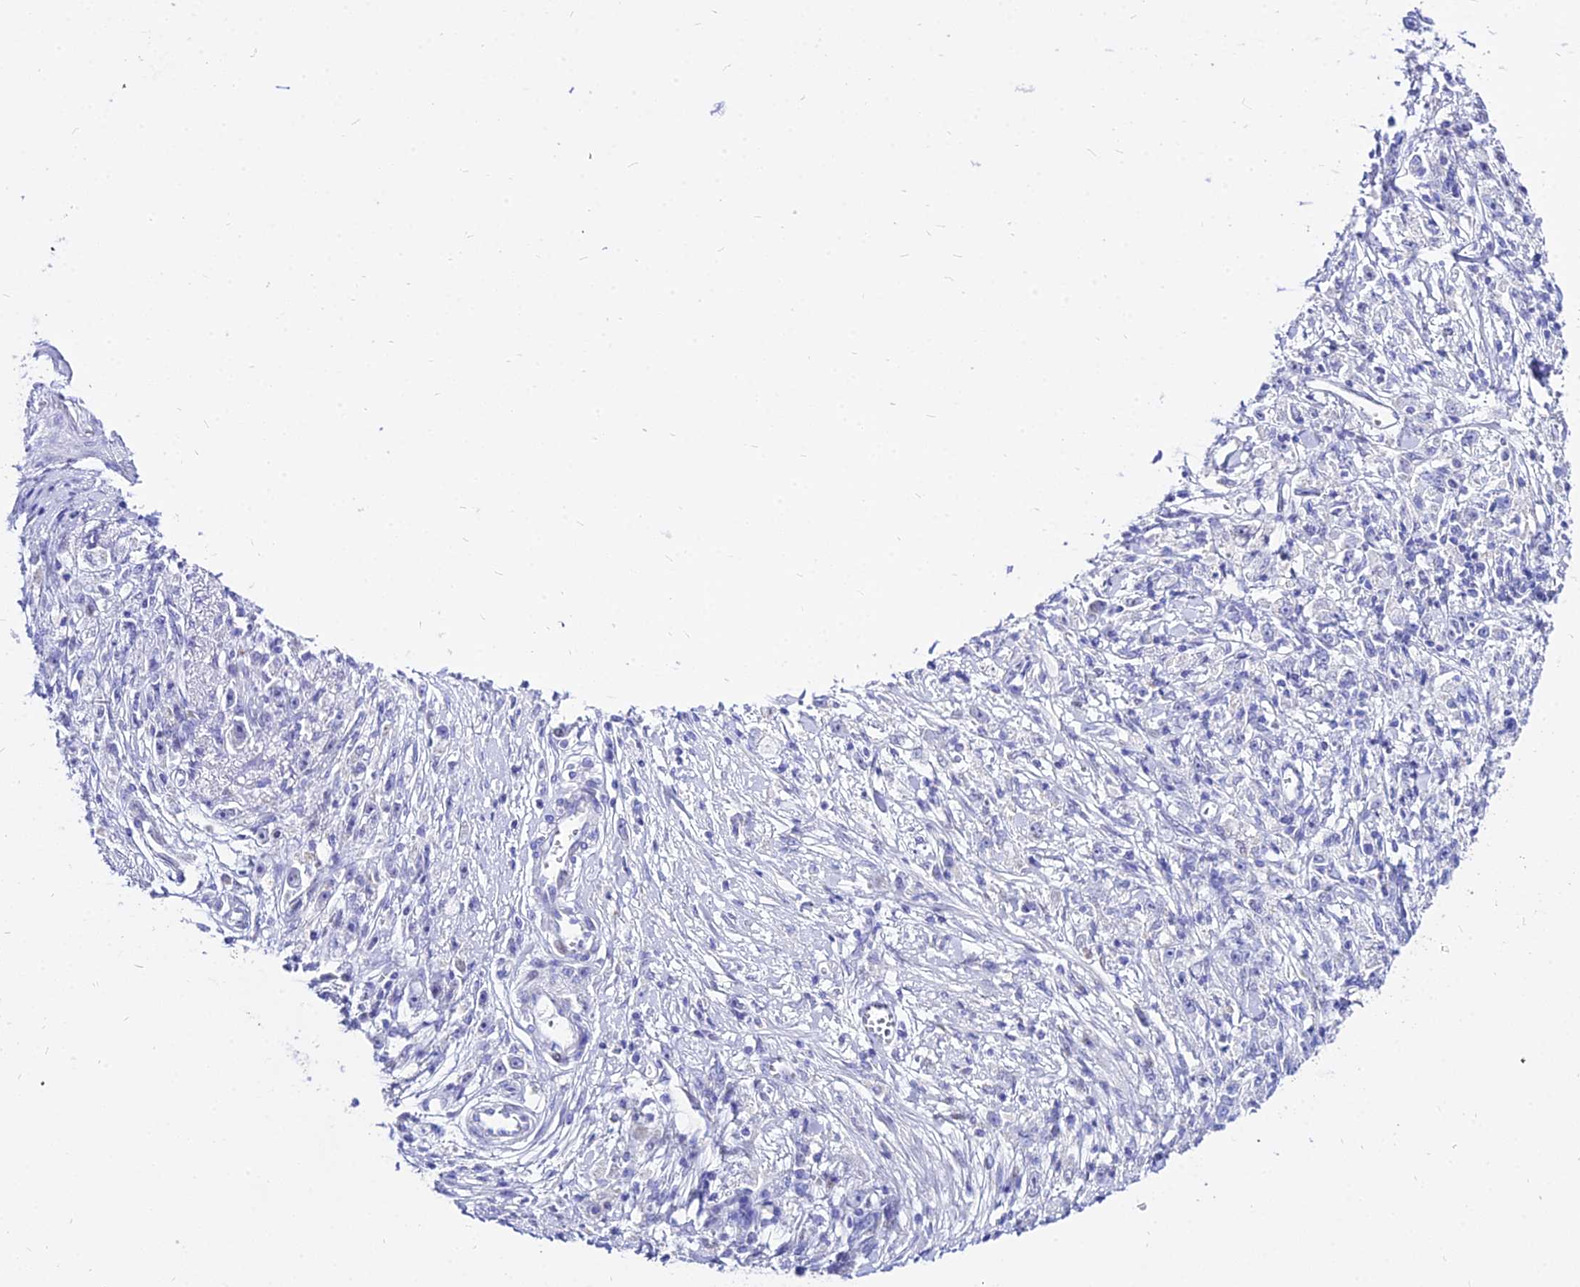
{"staining": {"intensity": "negative", "quantity": "none", "location": "none"}, "tissue": "stomach cancer", "cell_type": "Tumor cells", "image_type": "cancer", "snomed": [{"axis": "morphology", "description": "Adenocarcinoma, NOS"}, {"axis": "topography", "description": "Stomach"}], "caption": "Adenocarcinoma (stomach) was stained to show a protein in brown. There is no significant staining in tumor cells. (Brightfield microscopy of DAB immunohistochemistry at high magnification).", "gene": "CARD18", "patient": {"sex": "female", "age": 59}}